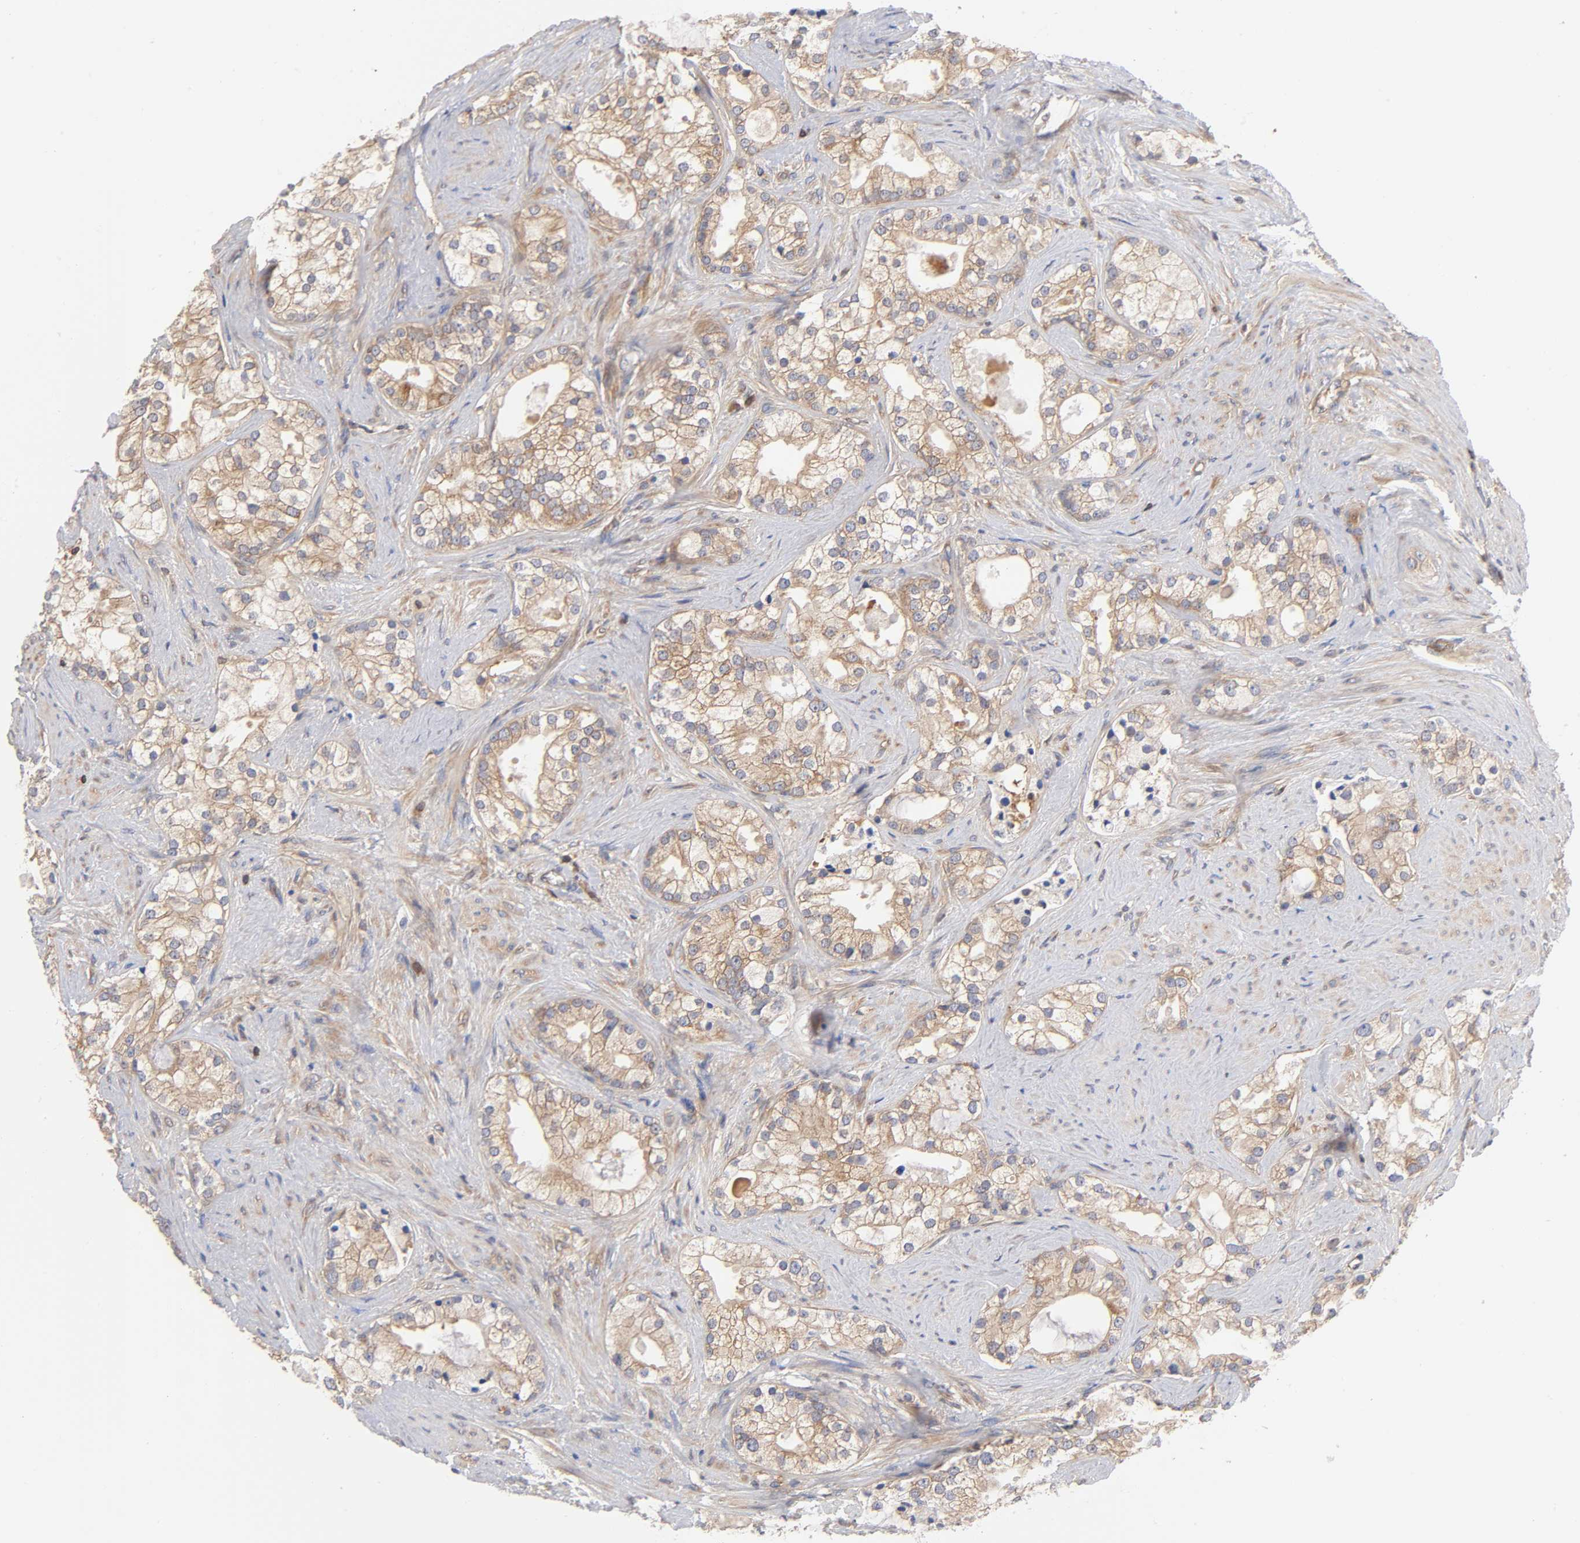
{"staining": {"intensity": "weak", "quantity": ">75%", "location": "cytoplasmic/membranous"}, "tissue": "prostate cancer", "cell_type": "Tumor cells", "image_type": "cancer", "snomed": [{"axis": "morphology", "description": "Adenocarcinoma, Low grade"}, {"axis": "topography", "description": "Prostate"}], "caption": "Protein staining reveals weak cytoplasmic/membranous staining in about >75% of tumor cells in prostate cancer (adenocarcinoma (low-grade)). Nuclei are stained in blue.", "gene": "STRN3", "patient": {"sex": "male", "age": 58}}